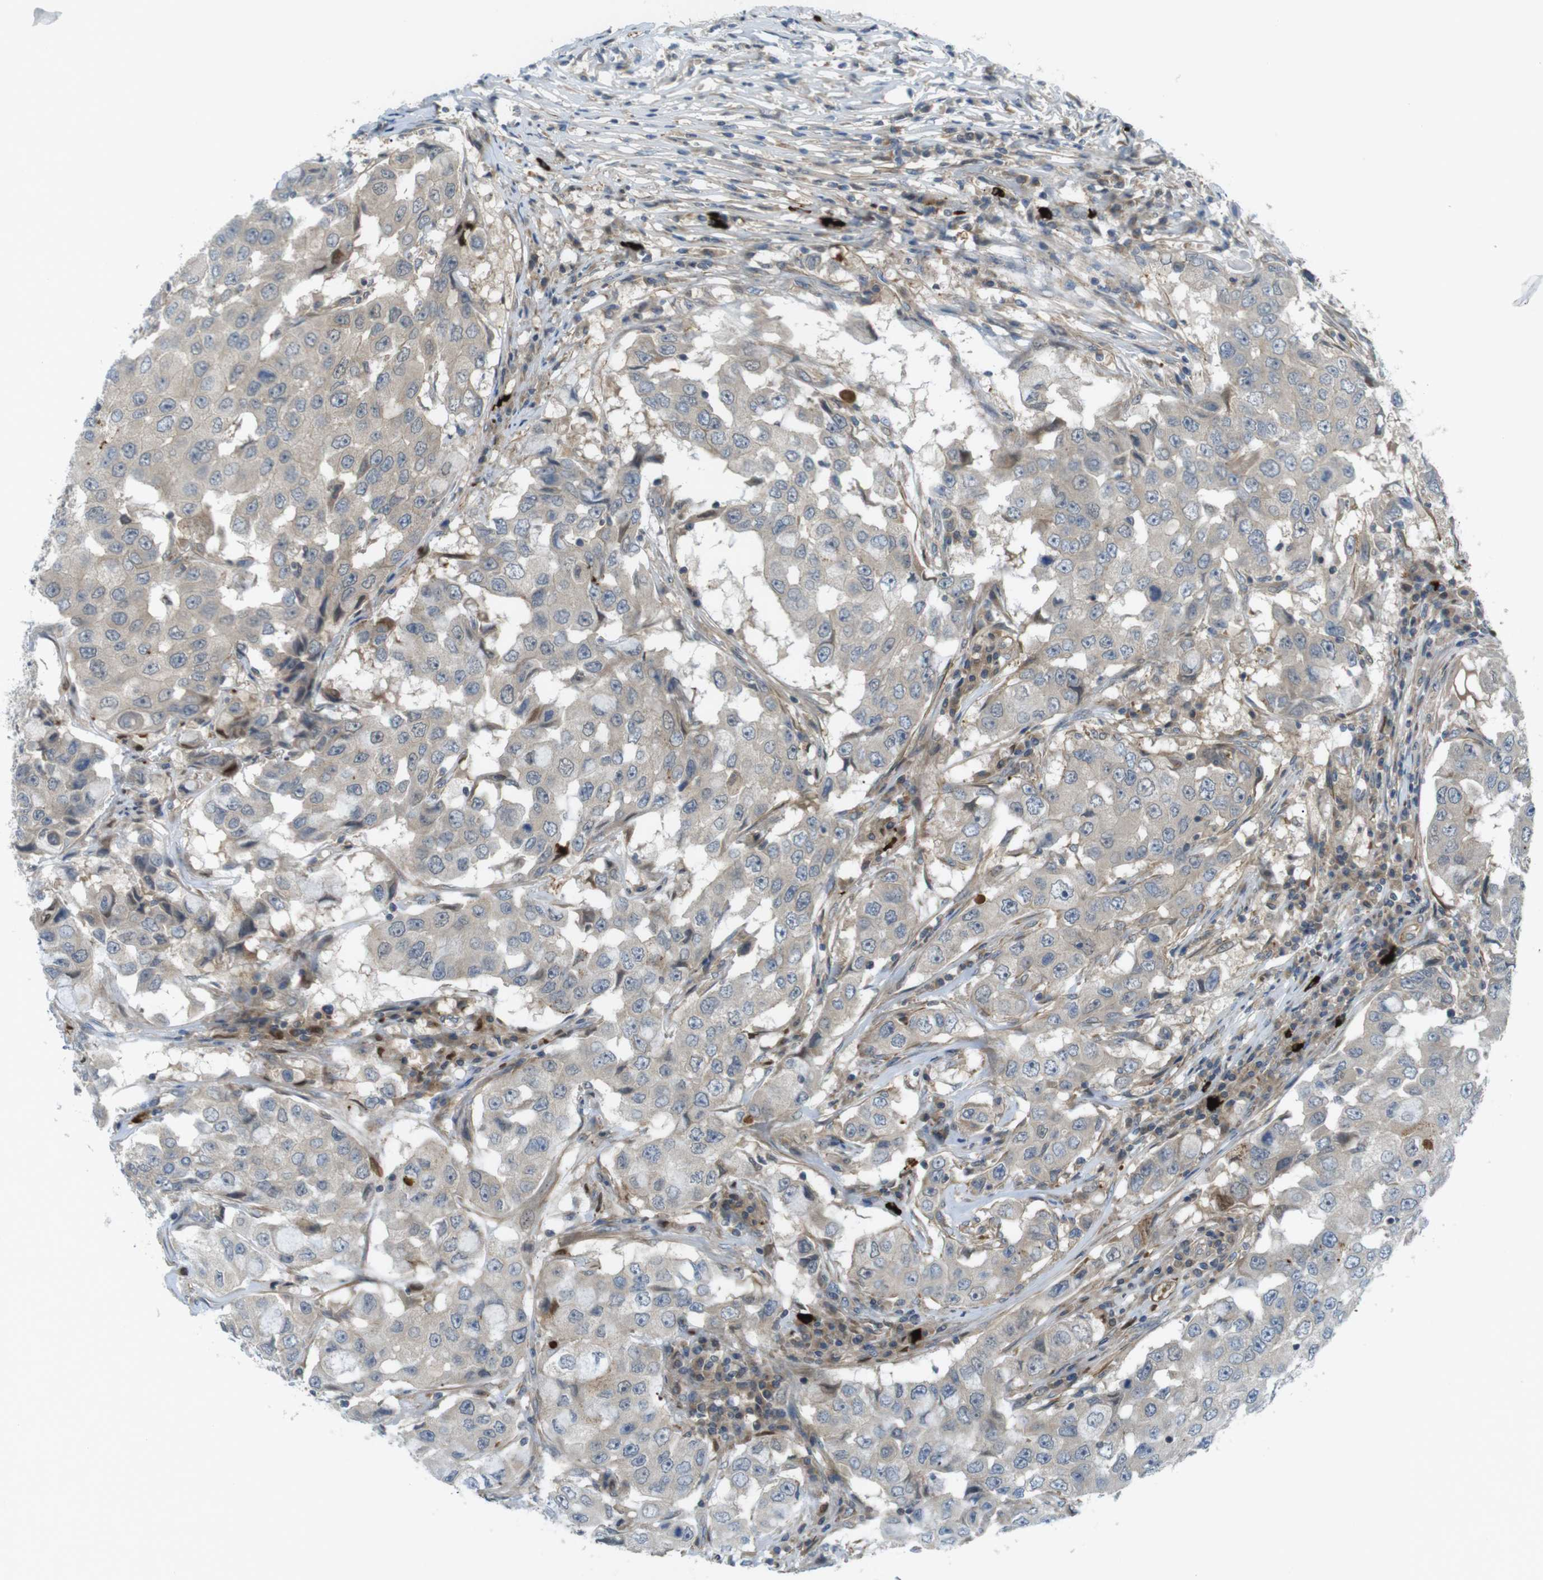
{"staining": {"intensity": "weak", "quantity": ">75%", "location": "cytoplasmic/membranous"}, "tissue": "breast cancer", "cell_type": "Tumor cells", "image_type": "cancer", "snomed": [{"axis": "morphology", "description": "Duct carcinoma"}, {"axis": "topography", "description": "Breast"}], "caption": "There is low levels of weak cytoplasmic/membranous staining in tumor cells of breast cancer, as demonstrated by immunohistochemical staining (brown color).", "gene": "TSC1", "patient": {"sex": "female", "age": 27}}